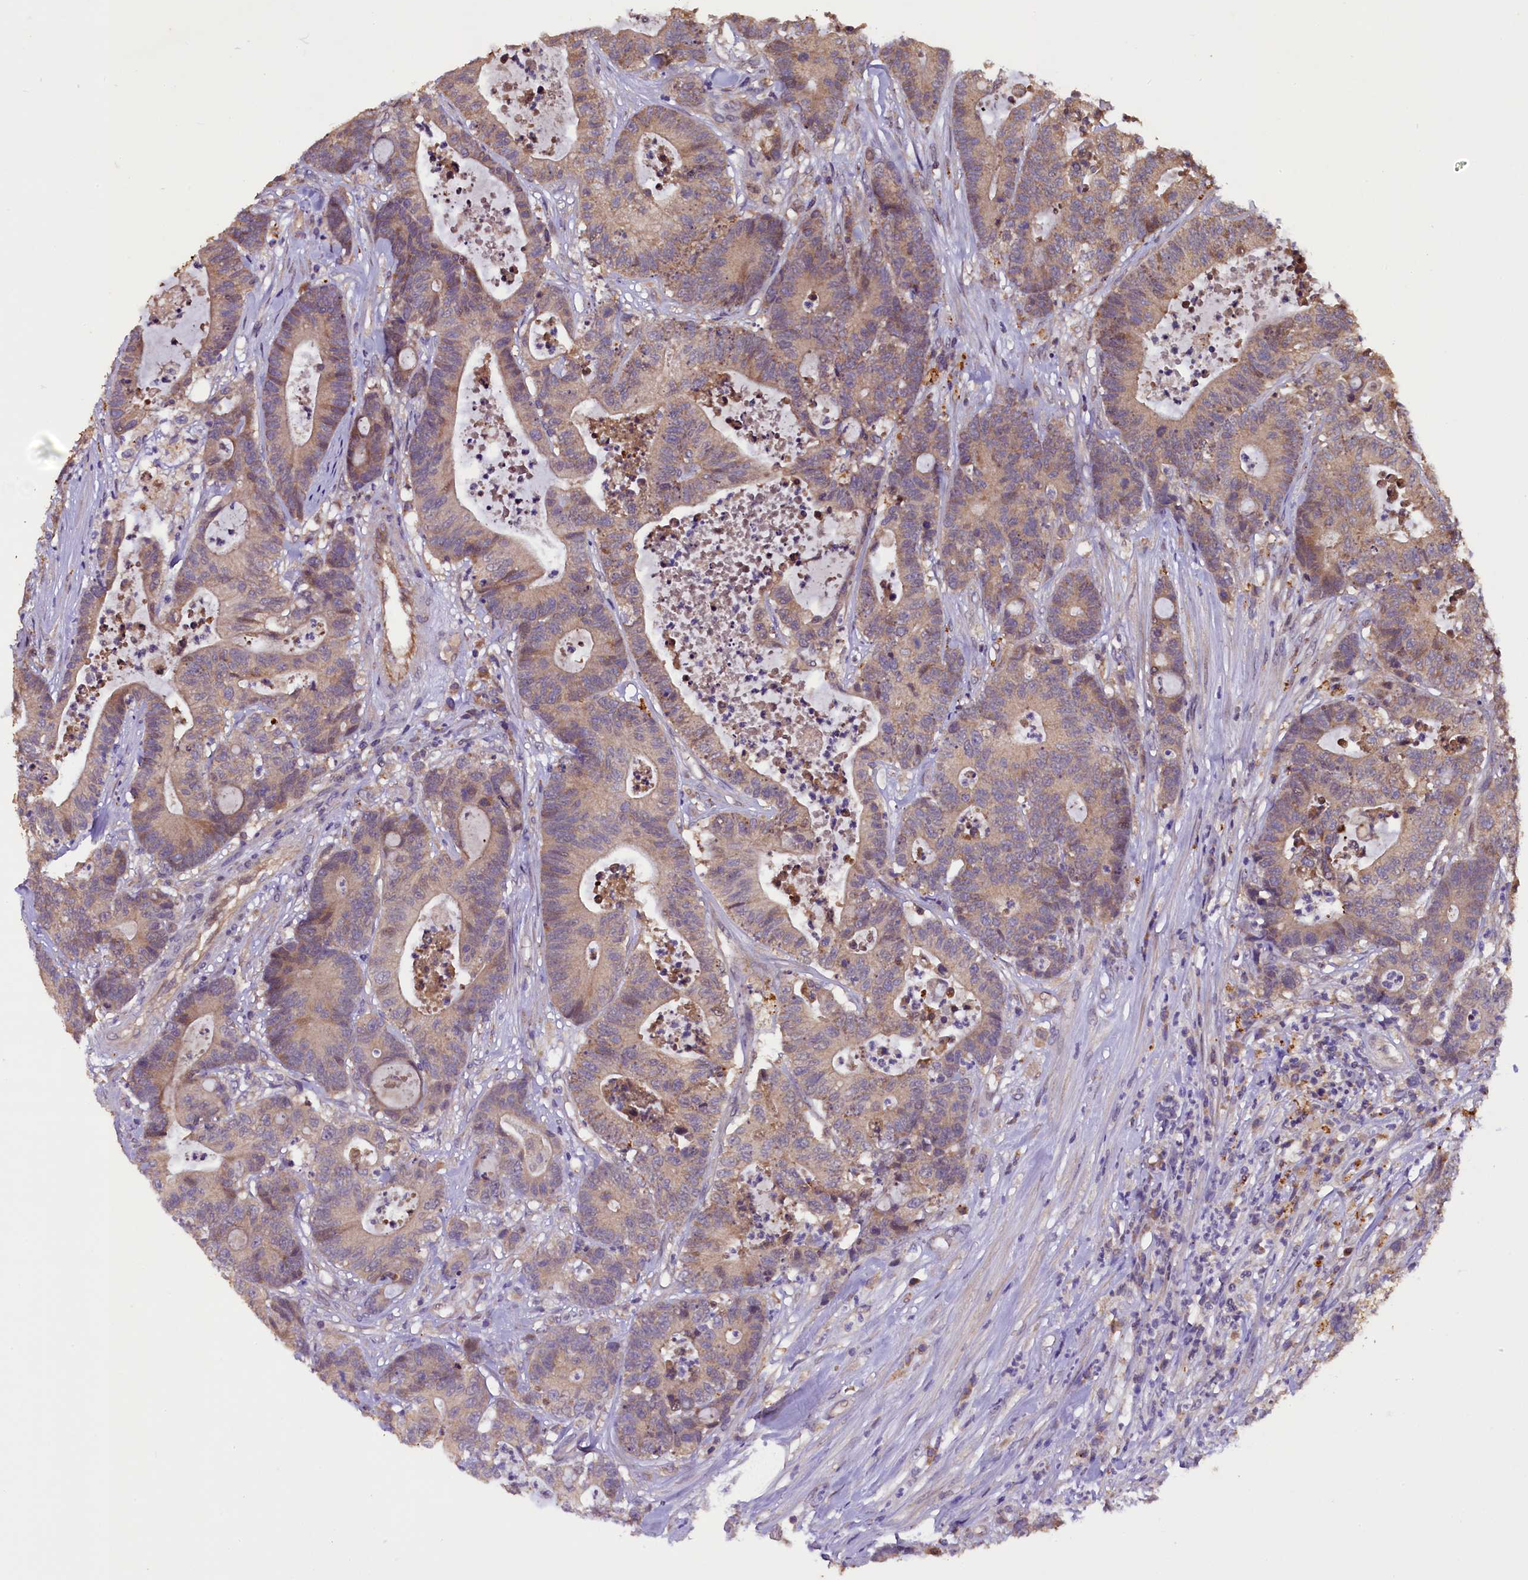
{"staining": {"intensity": "moderate", "quantity": ">75%", "location": "cytoplasmic/membranous"}, "tissue": "colorectal cancer", "cell_type": "Tumor cells", "image_type": "cancer", "snomed": [{"axis": "morphology", "description": "Adenocarcinoma, NOS"}, {"axis": "topography", "description": "Colon"}], "caption": "Protein staining of colorectal adenocarcinoma tissue displays moderate cytoplasmic/membranous staining in about >75% of tumor cells. Nuclei are stained in blue.", "gene": "PLXNB1", "patient": {"sex": "female", "age": 84}}